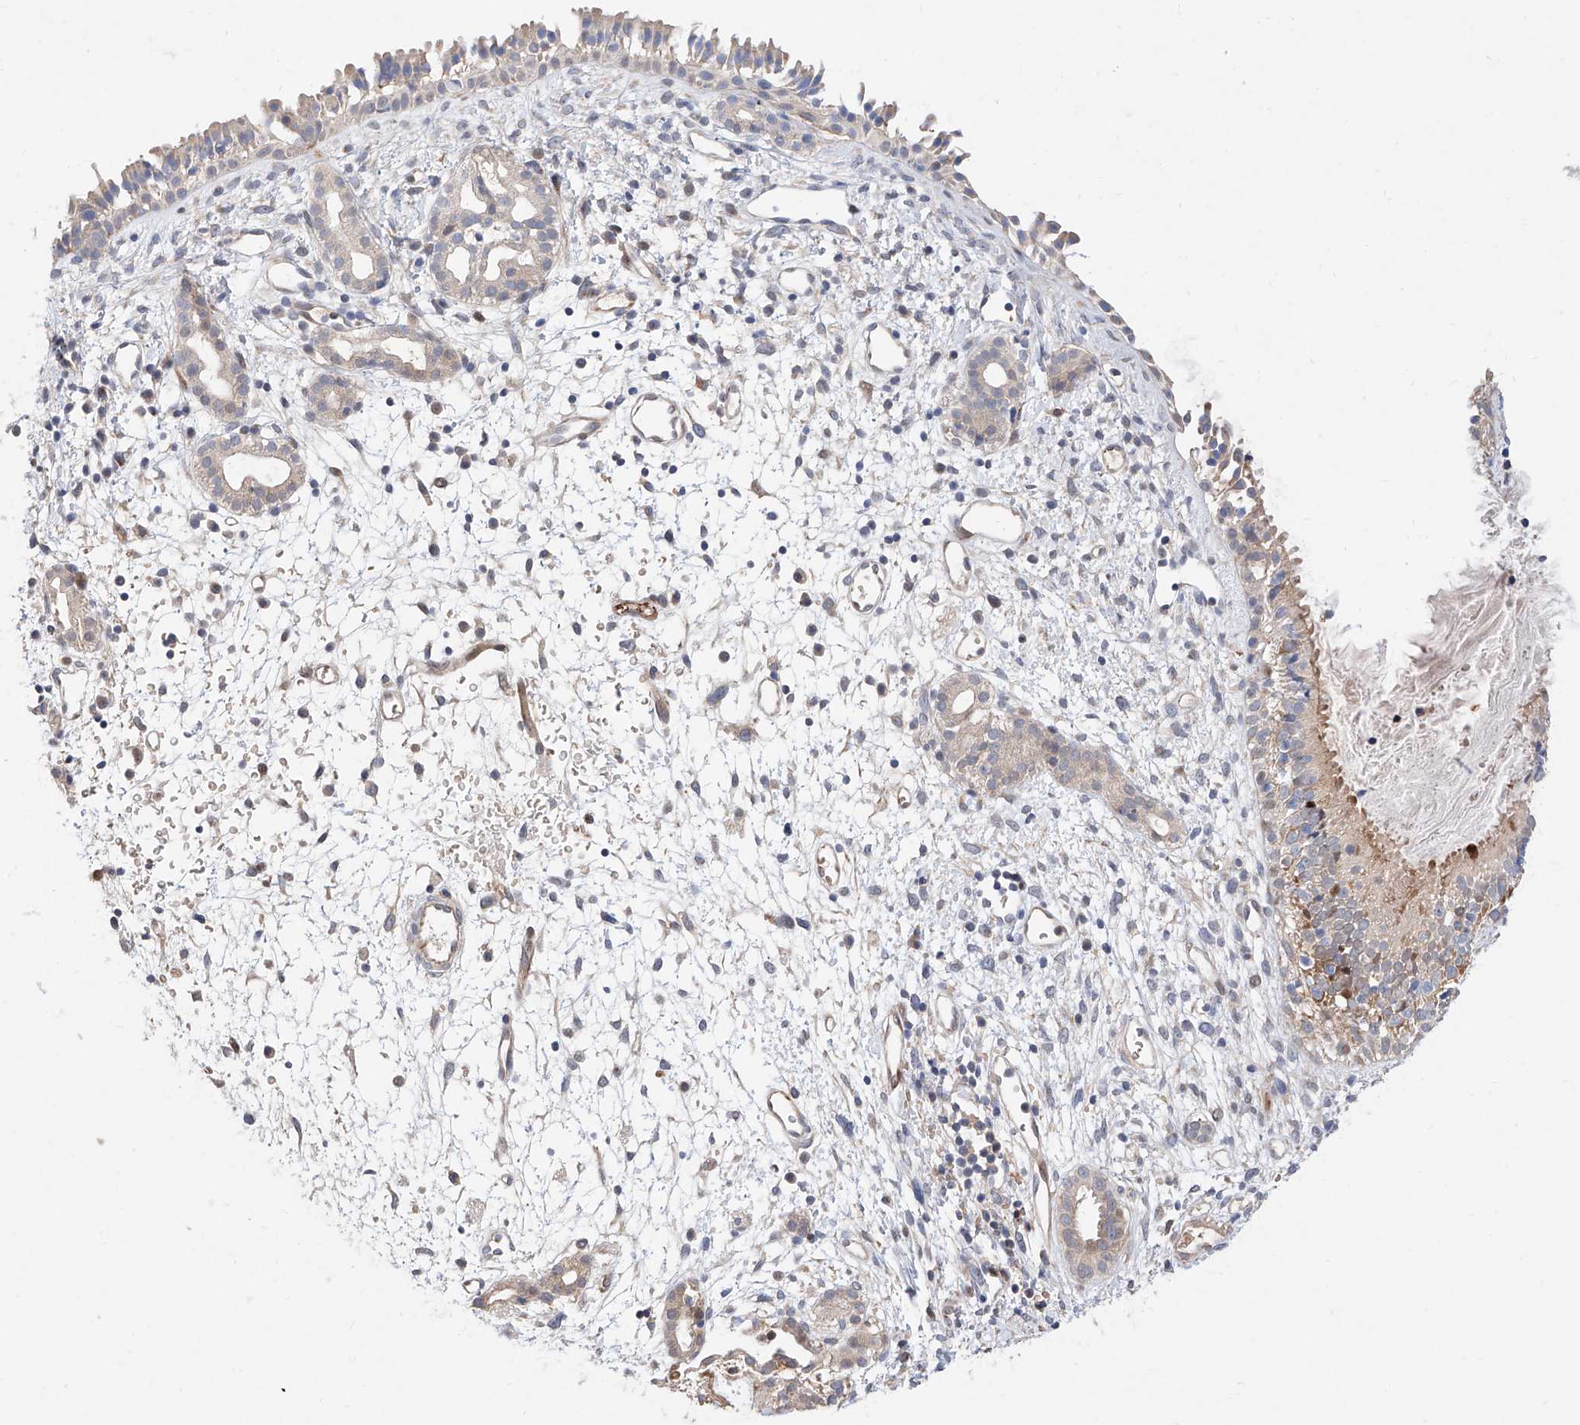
{"staining": {"intensity": "strong", "quantity": "25%-75%", "location": "cytoplasmic/membranous"}, "tissue": "nasopharynx", "cell_type": "Respiratory epithelial cells", "image_type": "normal", "snomed": [{"axis": "morphology", "description": "Normal tissue, NOS"}, {"axis": "topography", "description": "Nasopharynx"}], "caption": "Immunohistochemistry (IHC) histopathology image of normal human nasopharynx stained for a protein (brown), which demonstrates high levels of strong cytoplasmic/membranous staining in approximately 25%-75% of respiratory epithelial cells.", "gene": "FUCA2", "patient": {"sex": "male", "age": 22}}